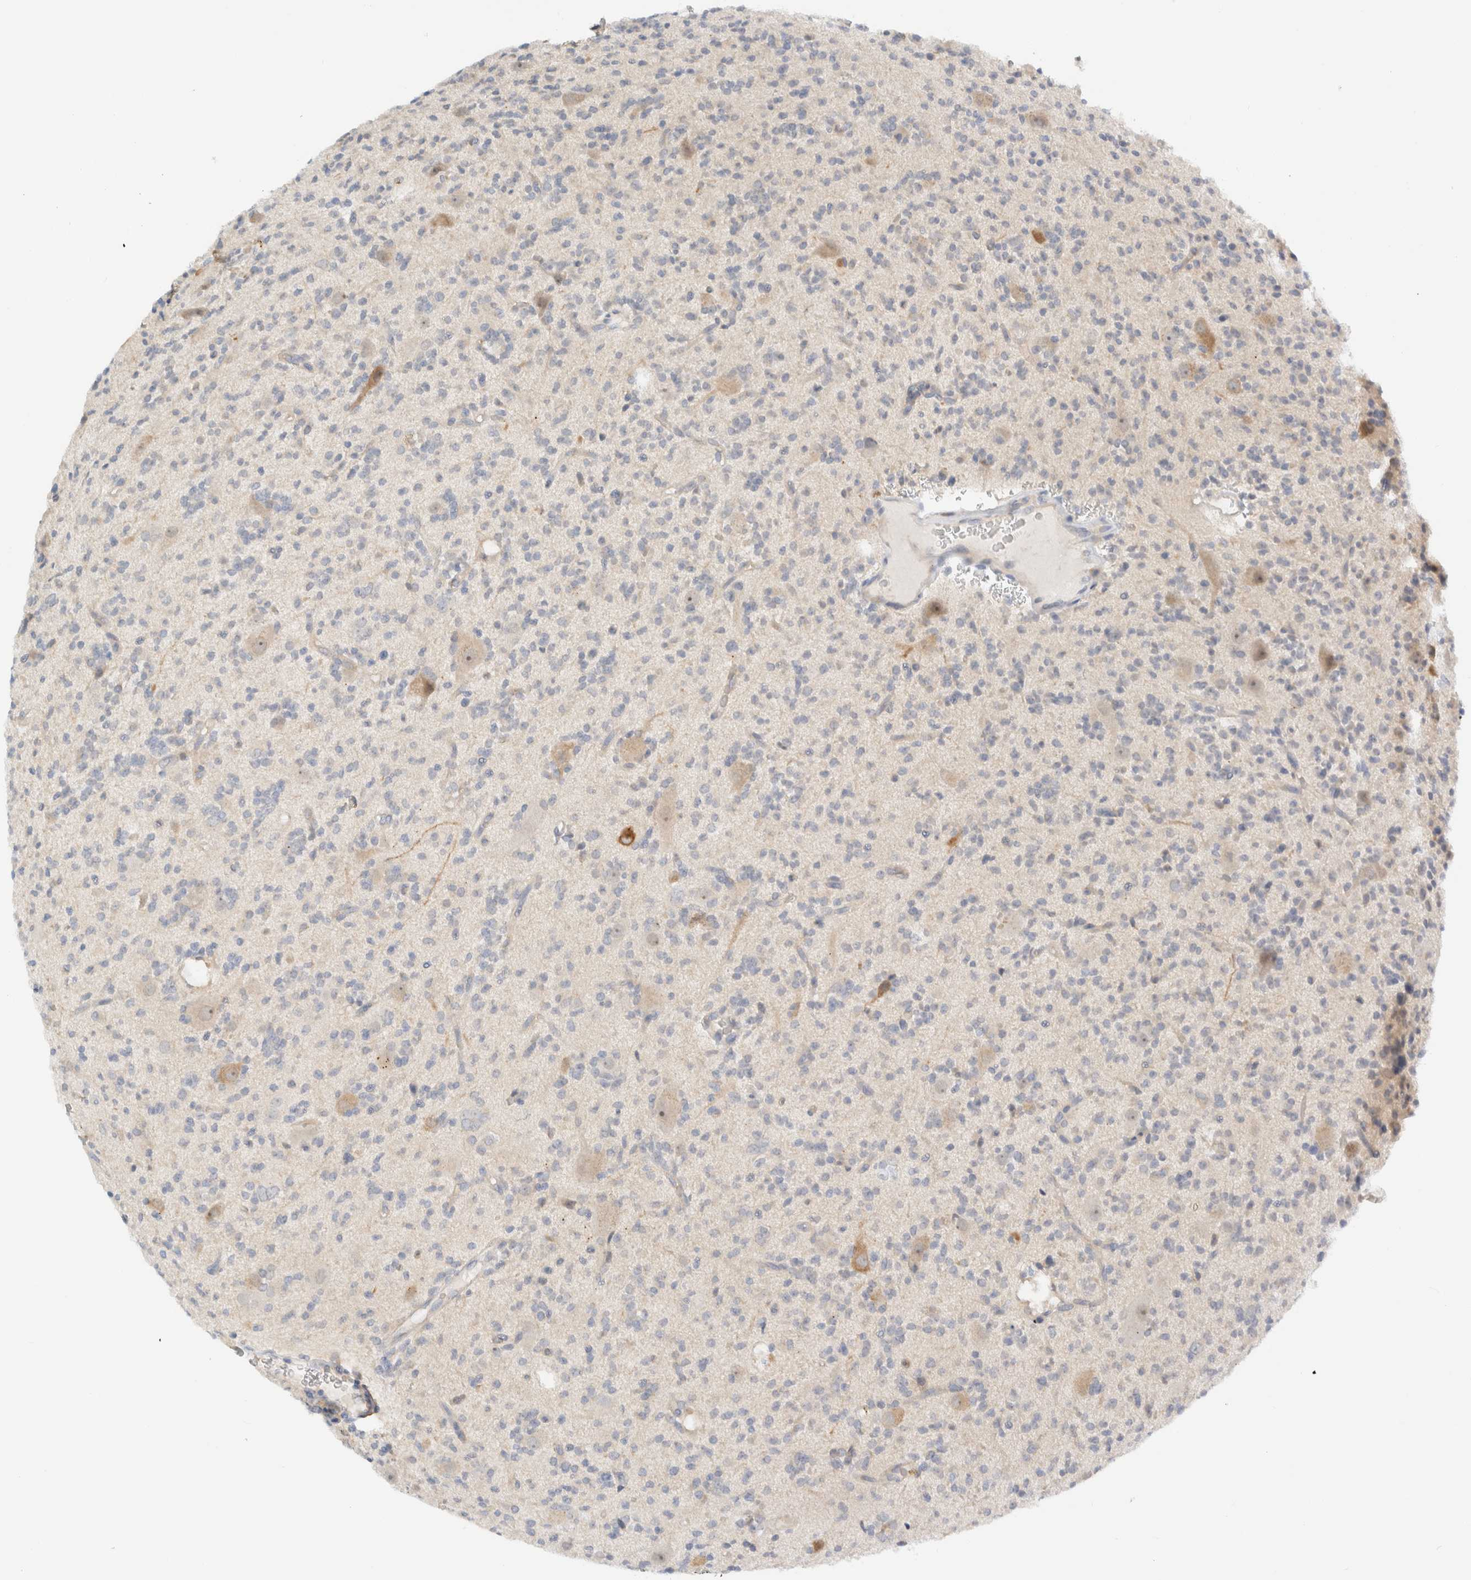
{"staining": {"intensity": "negative", "quantity": "none", "location": "none"}, "tissue": "glioma", "cell_type": "Tumor cells", "image_type": "cancer", "snomed": [{"axis": "morphology", "description": "Glioma, malignant, High grade"}, {"axis": "topography", "description": "Brain"}], "caption": "The immunohistochemistry image has no significant staining in tumor cells of malignant high-grade glioma tissue. The staining was performed using DAB (3,3'-diaminobenzidine) to visualize the protein expression in brown, while the nuclei were stained in blue with hematoxylin (Magnification: 20x).", "gene": "SDR16C5", "patient": {"sex": "male", "age": 34}}